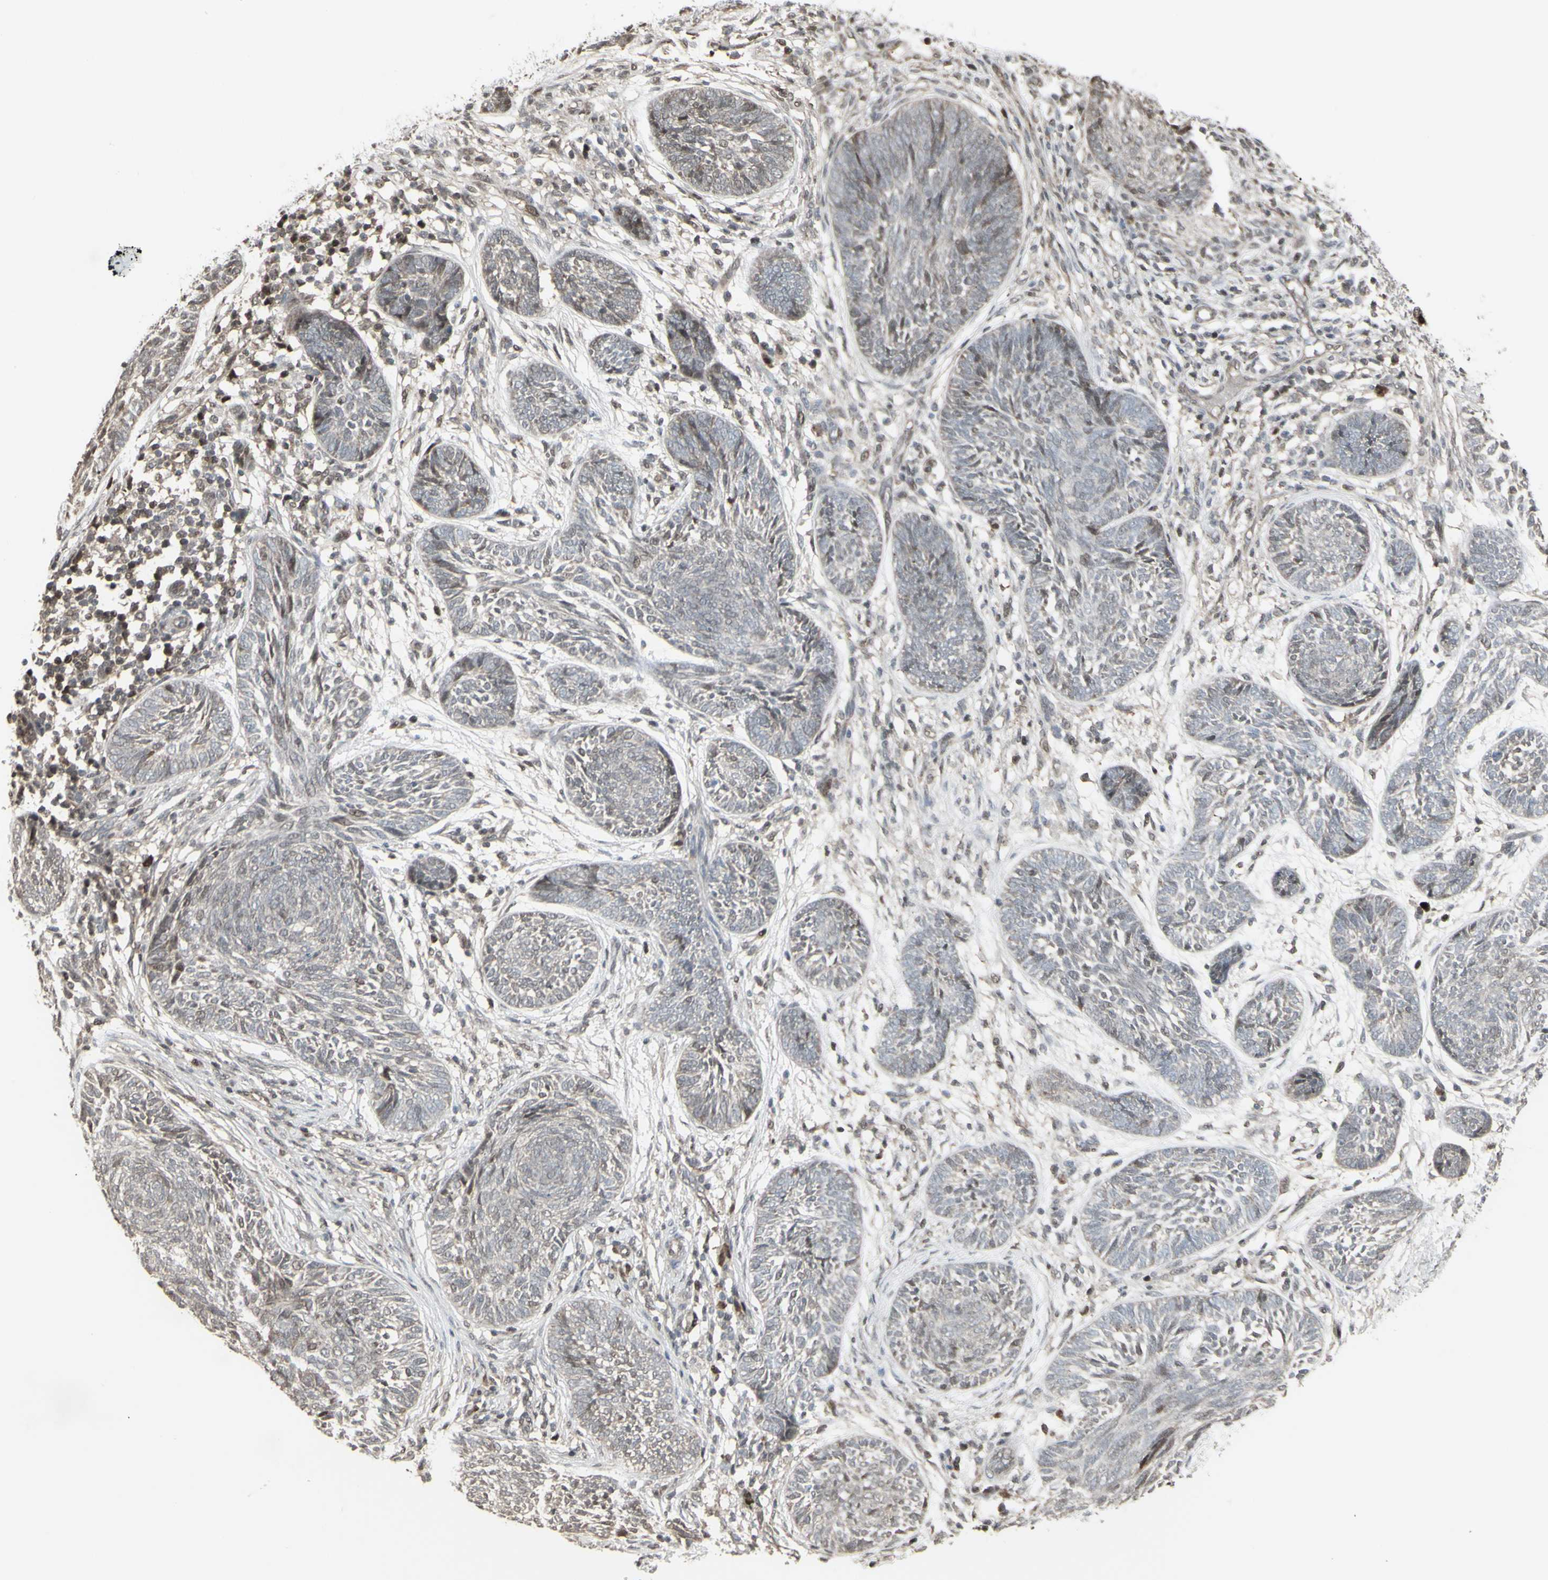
{"staining": {"intensity": "weak", "quantity": "<25%", "location": "nuclear"}, "tissue": "skin cancer", "cell_type": "Tumor cells", "image_type": "cancer", "snomed": [{"axis": "morphology", "description": "Papilloma, NOS"}, {"axis": "morphology", "description": "Basal cell carcinoma"}, {"axis": "topography", "description": "Skin"}], "caption": "This is a image of immunohistochemistry (IHC) staining of papilloma (skin), which shows no staining in tumor cells.", "gene": "CD33", "patient": {"sex": "male", "age": 87}}